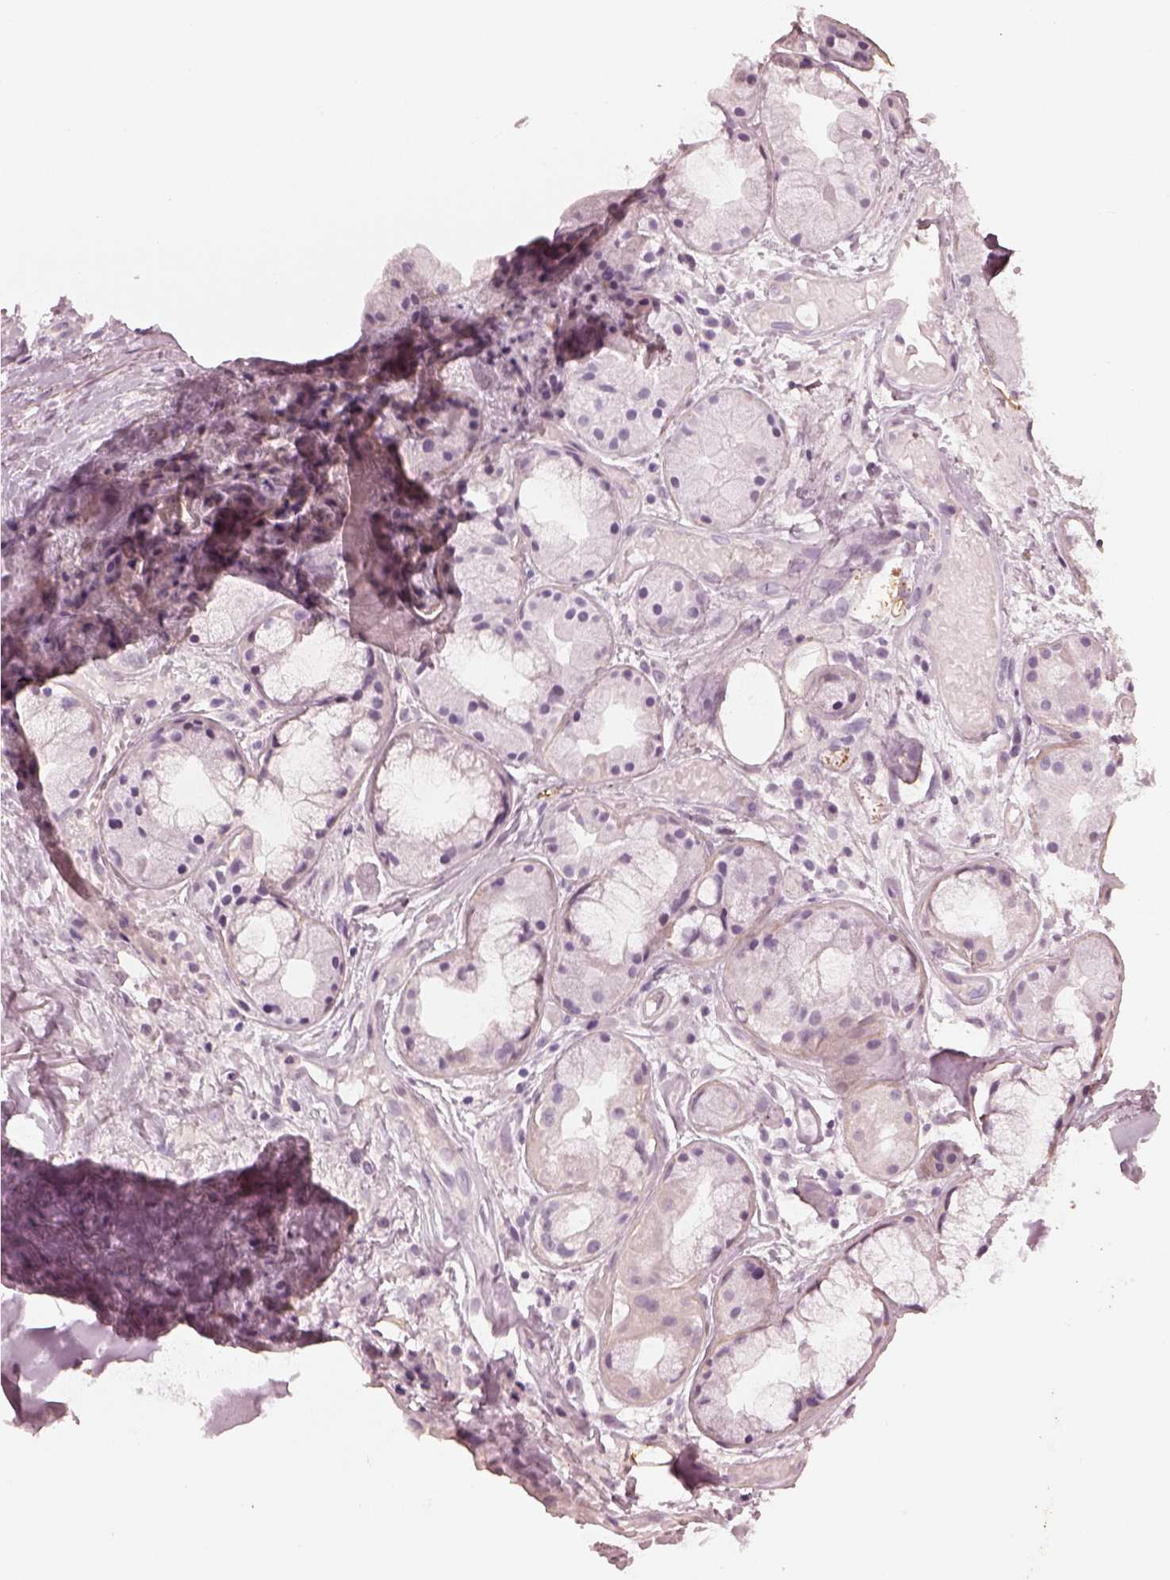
{"staining": {"intensity": "negative", "quantity": "none", "location": "none"}, "tissue": "soft tissue", "cell_type": "Fibroblasts", "image_type": "normal", "snomed": [{"axis": "morphology", "description": "Normal tissue, NOS"}, {"axis": "topography", "description": "Cartilage tissue"}], "caption": "High power microscopy image of an immunohistochemistry (IHC) image of unremarkable soft tissue, revealing no significant staining in fibroblasts.", "gene": "ADRB3", "patient": {"sex": "male", "age": 62}}